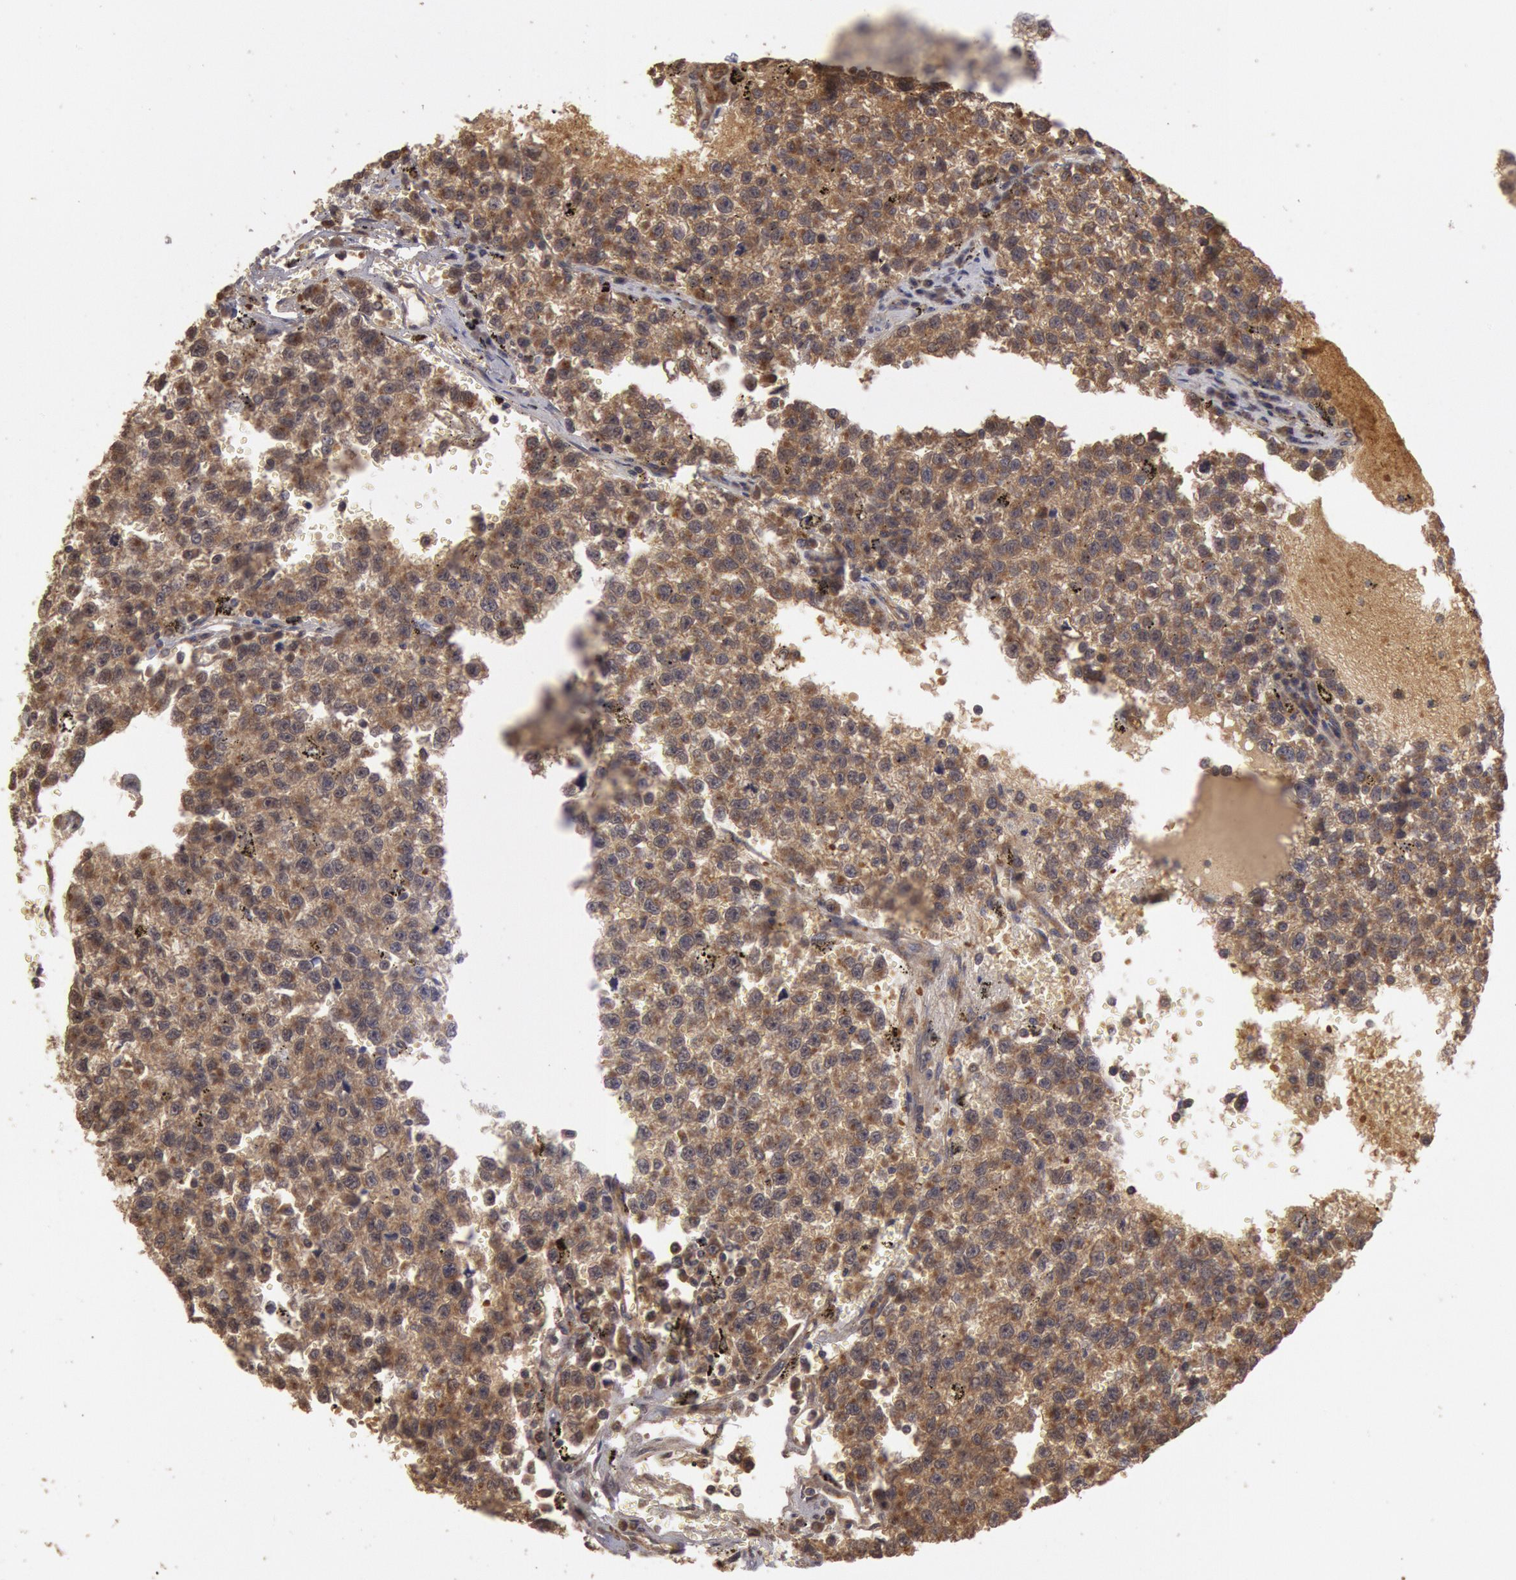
{"staining": {"intensity": "moderate", "quantity": ">75%", "location": "cytoplasmic/membranous"}, "tissue": "testis cancer", "cell_type": "Tumor cells", "image_type": "cancer", "snomed": [{"axis": "morphology", "description": "Seminoma, NOS"}, {"axis": "topography", "description": "Testis"}], "caption": "Immunohistochemical staining of testis cancer demonstrates medium levels of moderate cytoplasmic/membranous protein expression in about >75% of tumor cells.", "gene": "USP14", "patient": {"sex": "male", "age": 35}}